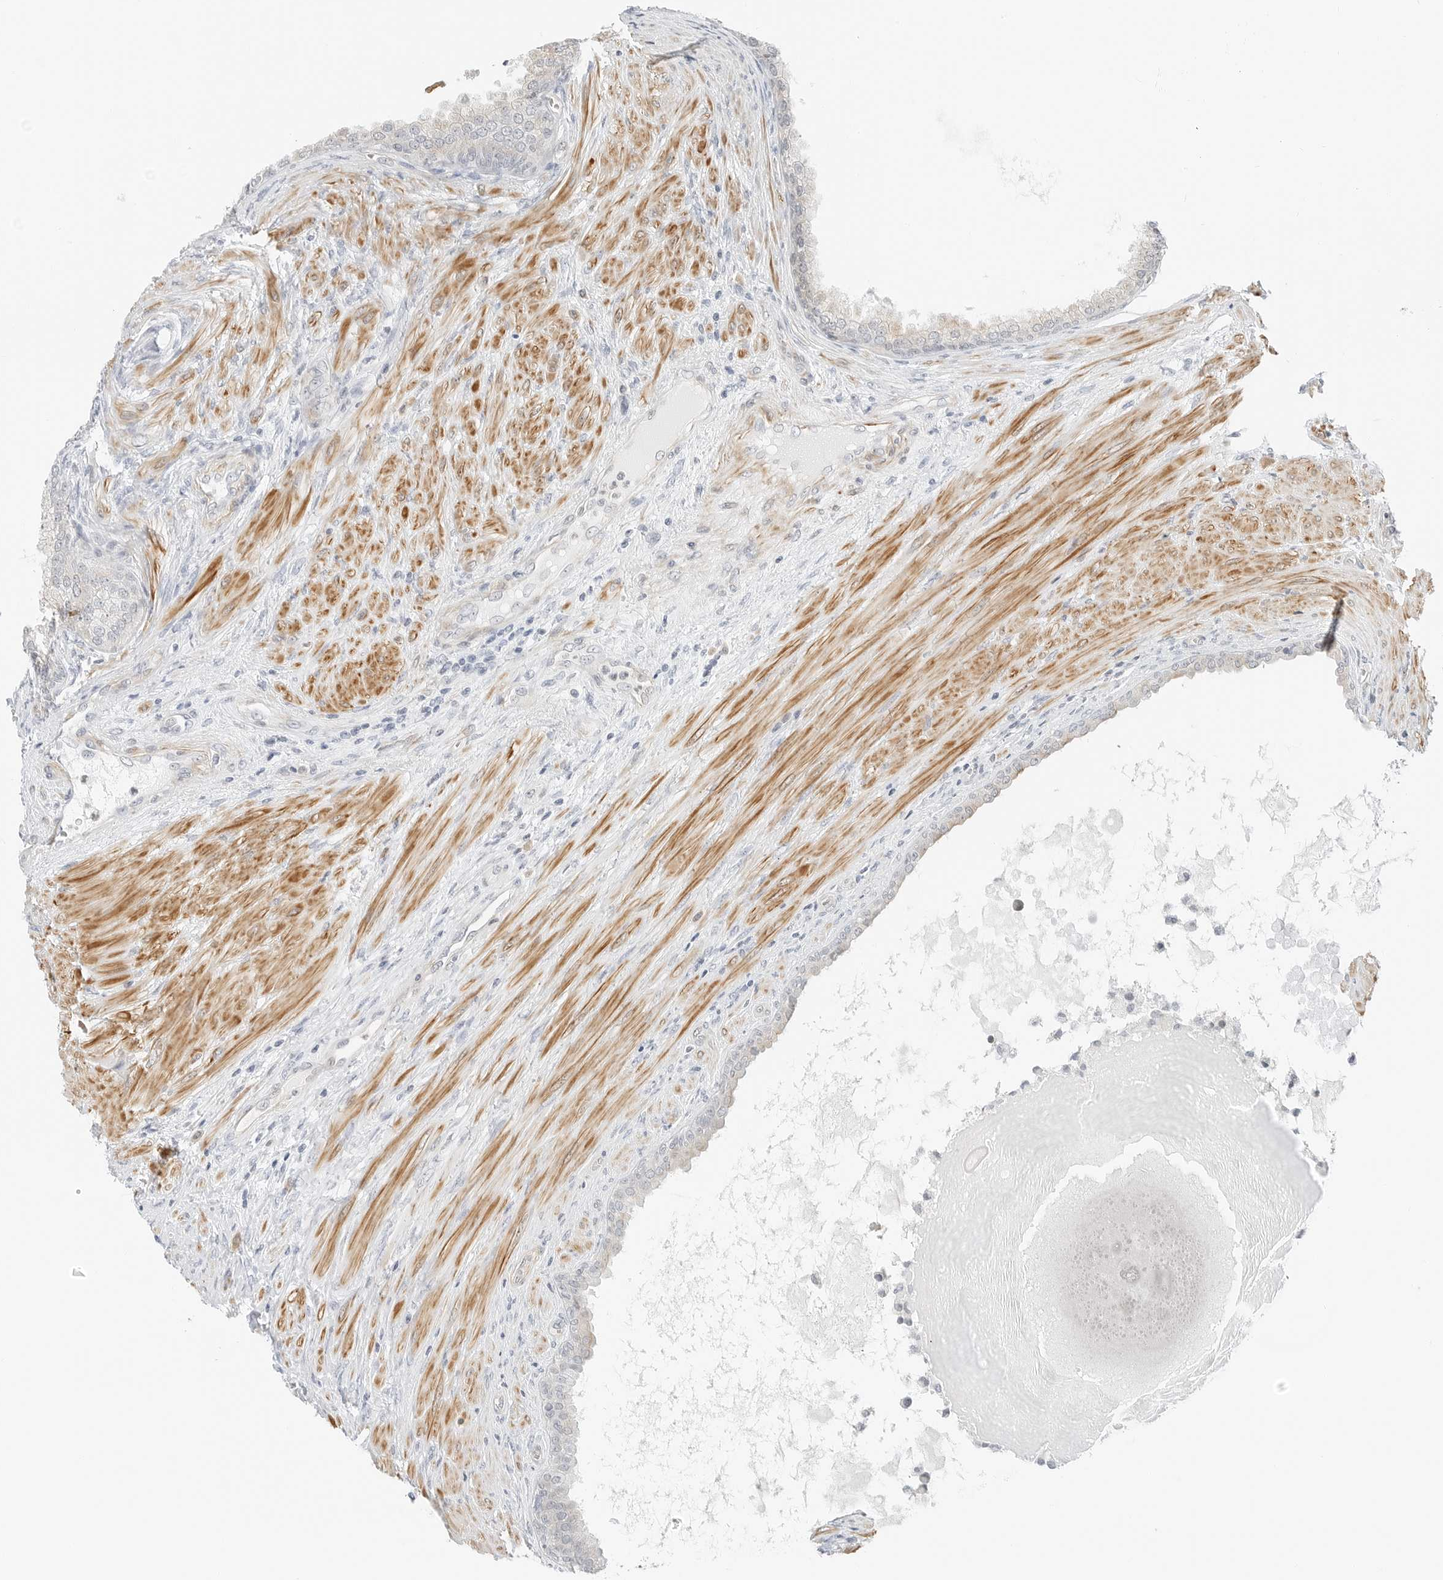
{"staining": {"intensity": "negative", "quantity": "none", "location": "none"}, "tissue": "prostate cancer", "cell_type": "Tumor cells", "image_type": "cancer", "snomed": [{"axis": "morphology", "description": "Normal tissue, NOS"}, {"axis": "morphology", "description": "Adenocarcinoma, Low grade"}, {"axis": "topography", "description": "Prostate"}, {"axis": "topography", "description": "Peripheral nerve tissue"}], "caption": "A high-resolution image shows IHC staining of prostate cancer (adenocarcinoma (low-grade)), which exhibits no significant positivity in tumor cells.", "gene": "IQCC", "patient": {"sex": "male", "age": 71}}